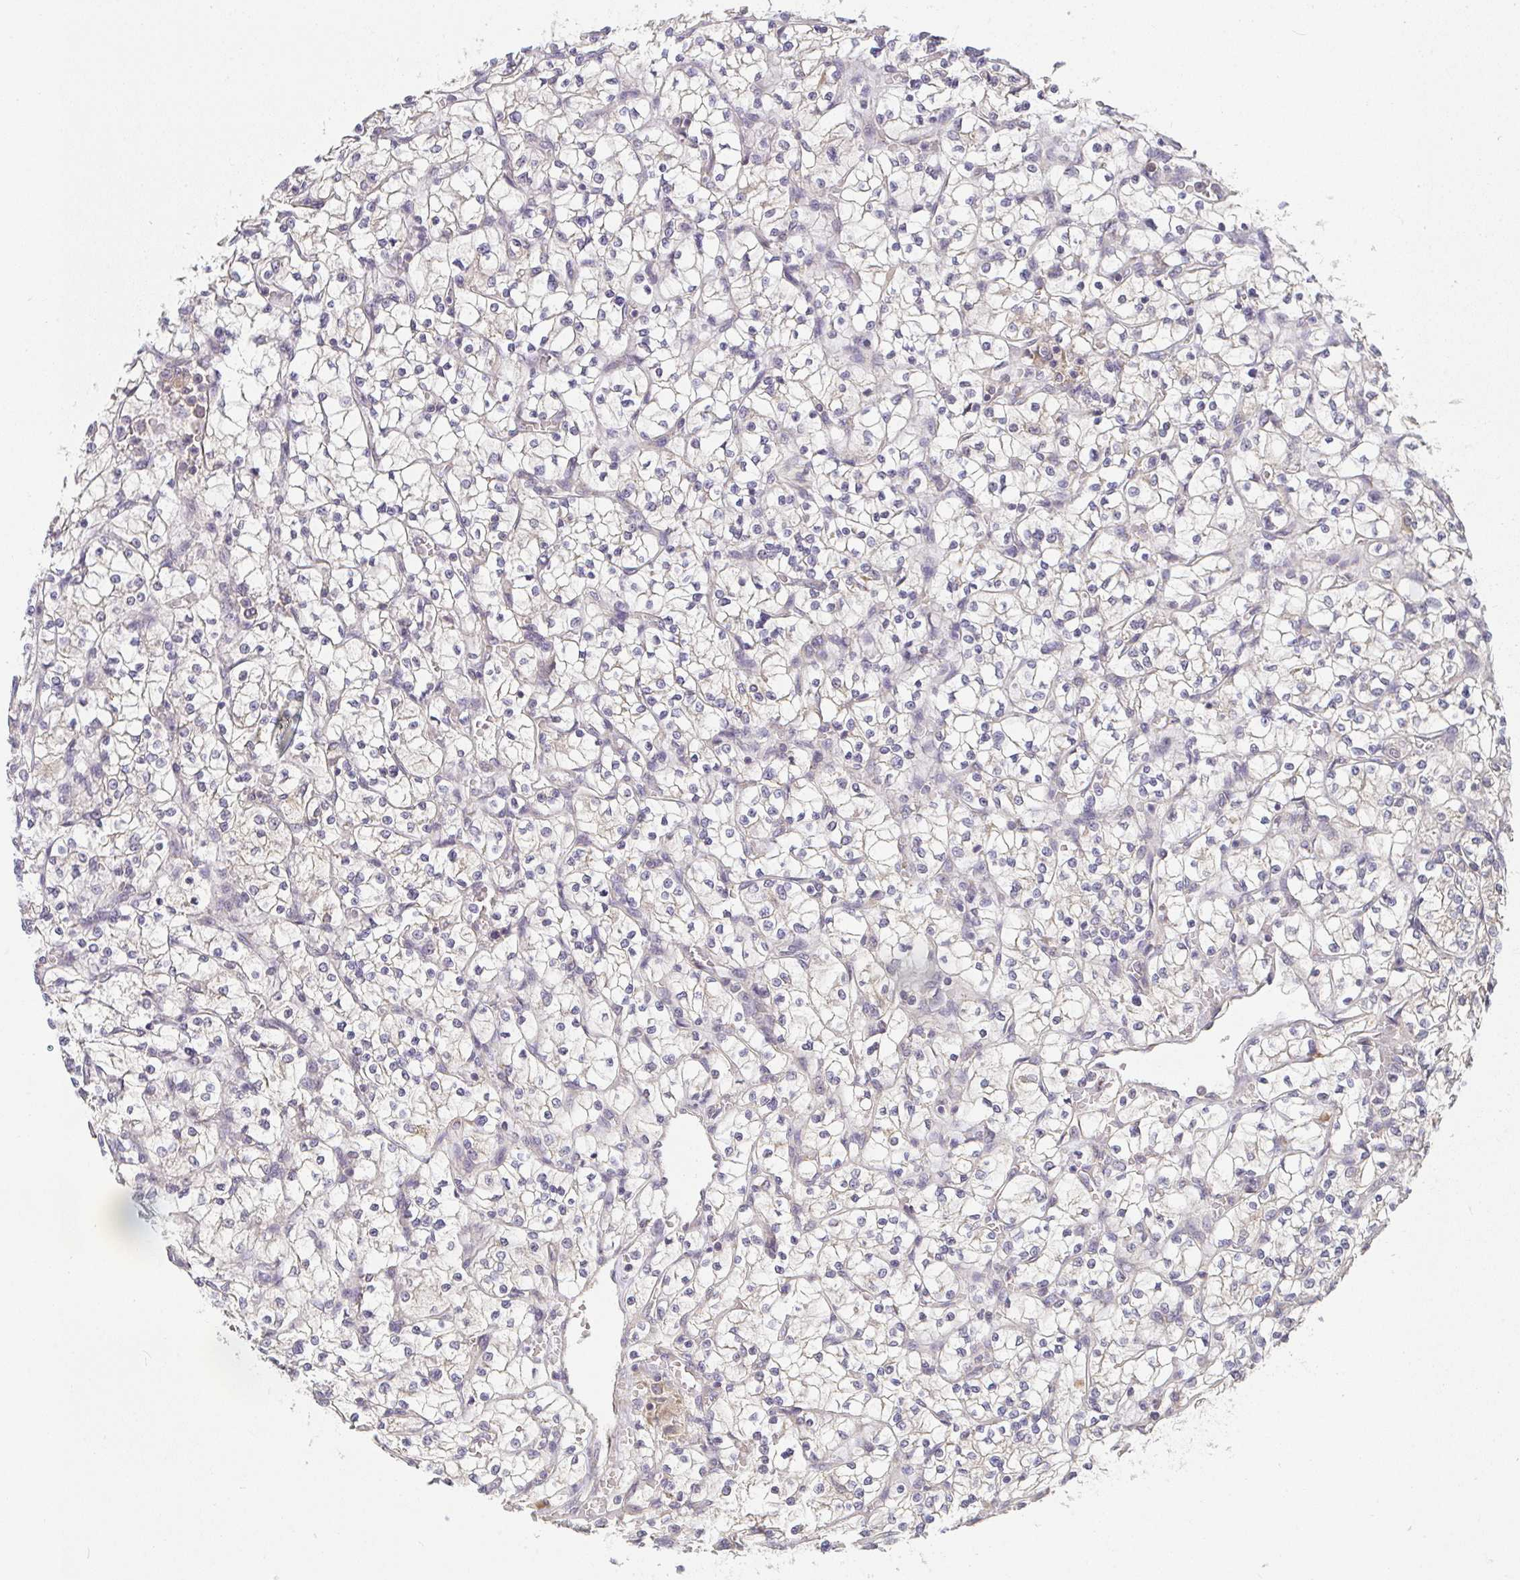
{"staining": {"intensity": "weak", "quantity": "<25%", "location": "cytoplasmic/membranous"}, "tissue": "renal cancer", "cell_type": "Tumor cells", "image_type": "cancer", "snomed": [{"axis": "morphology", "description": "Adenocarcinoma, NOS"}, {"axis": "topography", "description": "Kidney"}], "caption": "Adenocarcinoma (renal) stained for a protein using immunohistochemistry (IHC) demonstrates no expression tumor cells.", "gene": "SLC35B3", "patient": {"sex": "female", "age": 64}}